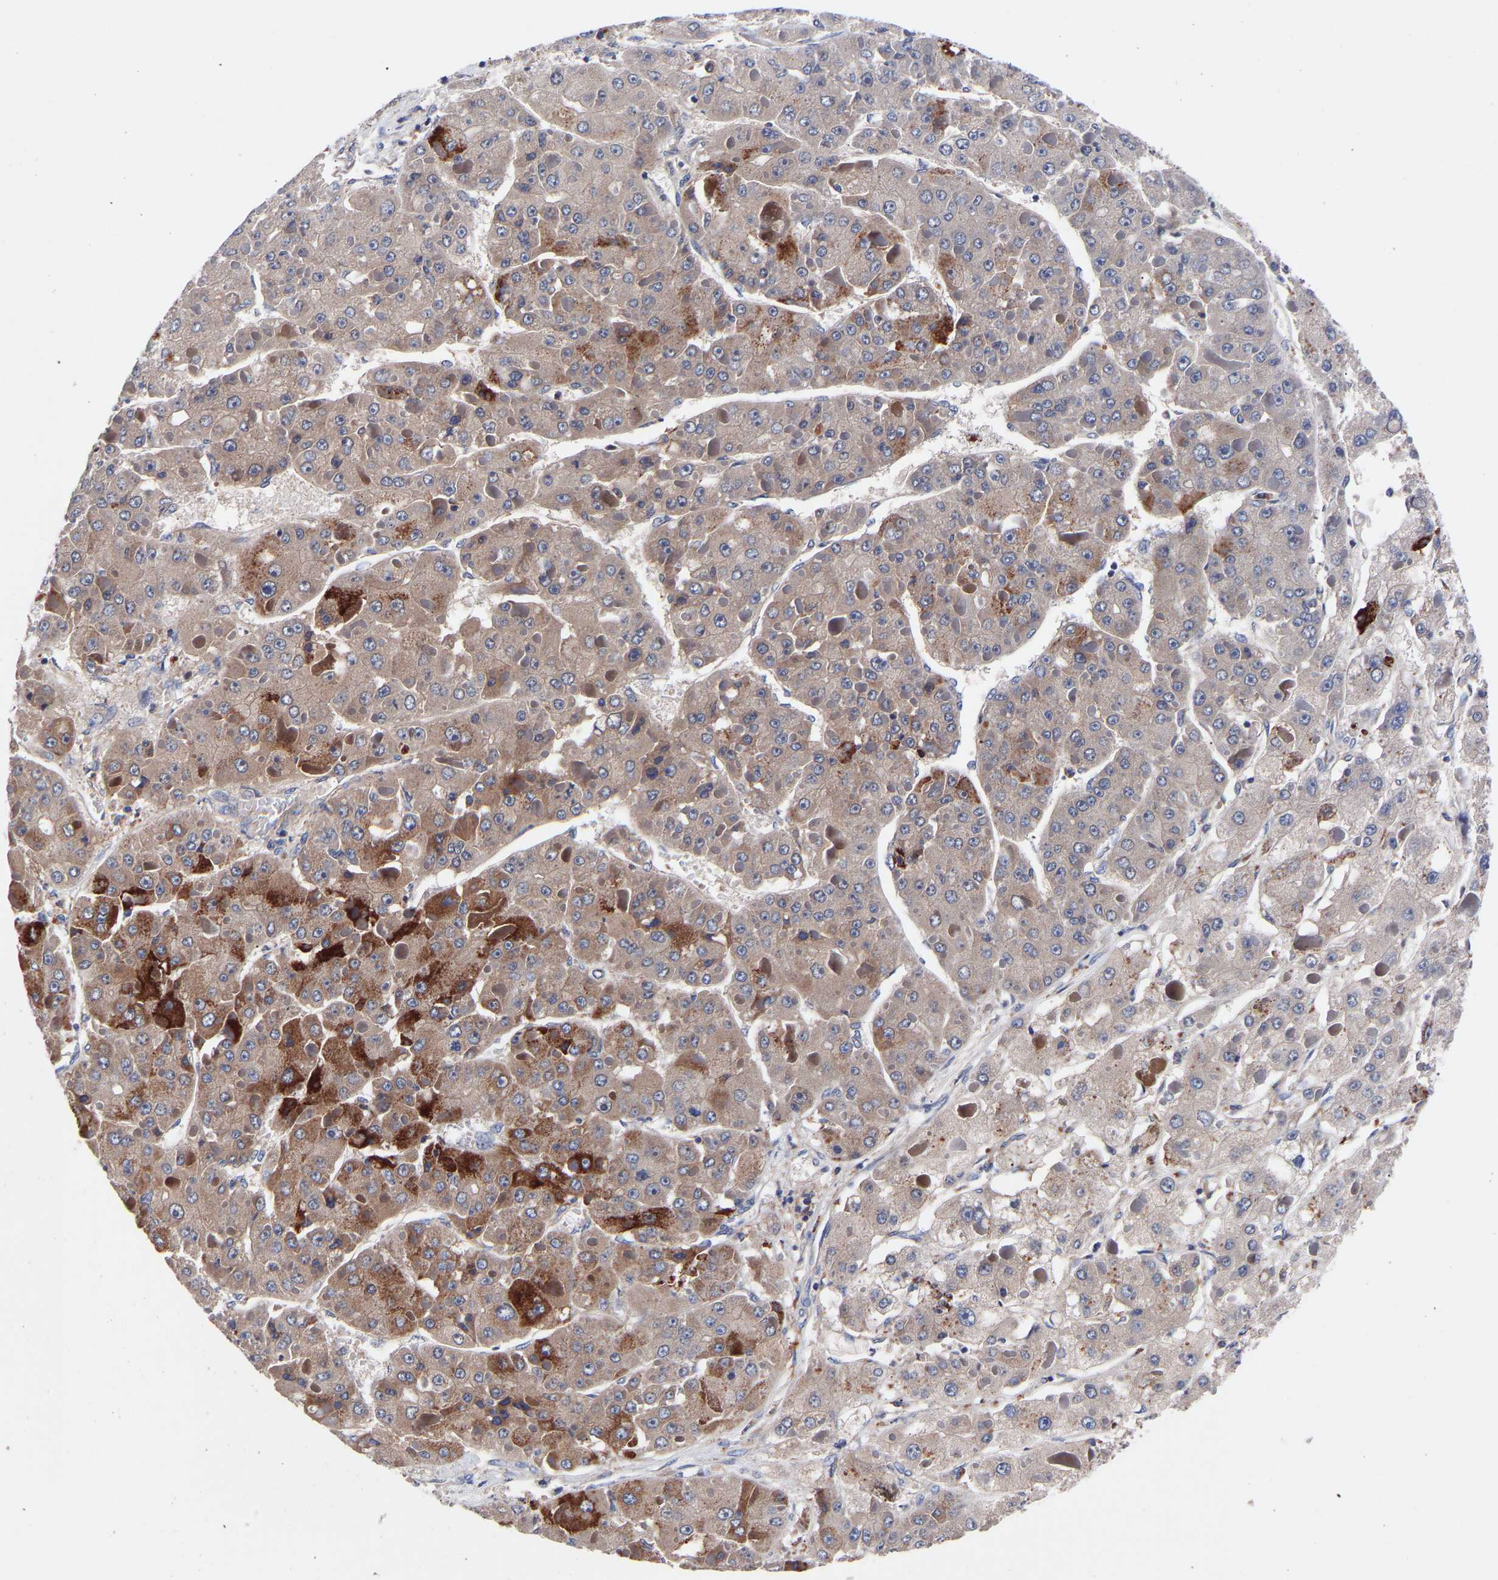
{"staining": {"intensity": "moderate", "quantity": ">75%", "location": "cytoplasmic/membranous"}, "tissue": "liver cancer", "cell_type": "Tumor cells", "image_type": "cancer", "snomed": [{"axis": "morphology", "description": "Carcinoma, Hepatocellular, NOS"}, {"axis": "topography", "description": "Liver"}], "caption": "Liver cancer was stained to show a protein in brown. There is medium levels of moderate cytoplasmic/membranous staining in about >75% of tumor cells. Immunohistochemistry stains the protein in brown and the nuclei are stained blue.", "gene": "SEM1", "patient": {"sex": "female", "age": 73}}